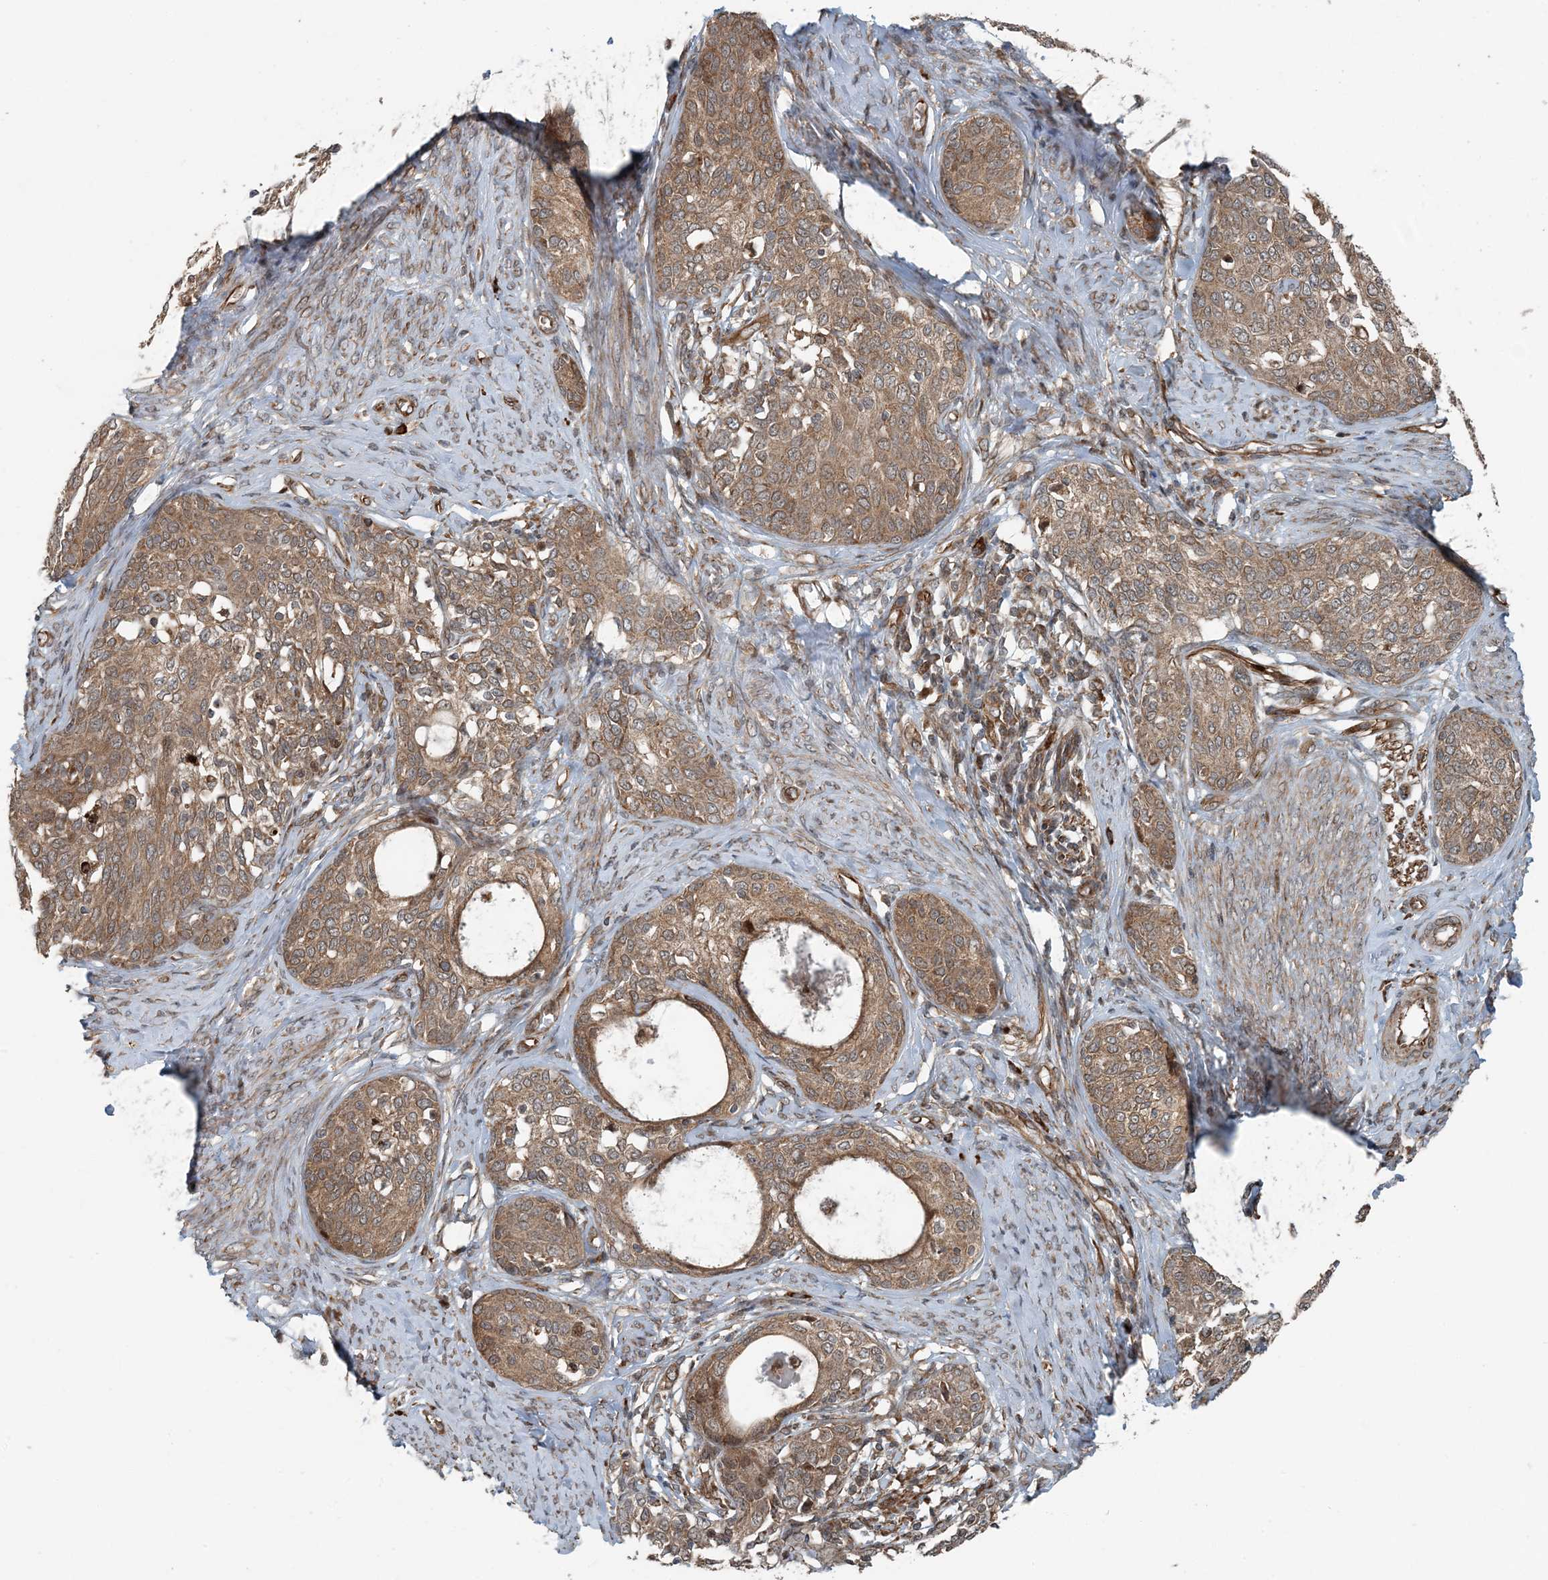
{"staining": {"intensity": "moderate", "quantity": ">75%", "location": "cytoplasmic/membranous"}, "tissue": "cervical cancer", "cell_type": "Tumor cells", "image_type": "cancer", "snomed": [{"axis": "morphology", "description": "Squamous cell carcinoma, NOS"}, {"axis": "morphology", "description": "Adenocarcinoma, NOS"}, {"axis": "topography", "description": "Cervix"}], "caption": "Human cervical adenocarcinoma stained with a protein marker shows moderate staining in tumor cells.", "gene": "EDEM2", "patient": {"sex": "female", "age": 52}}